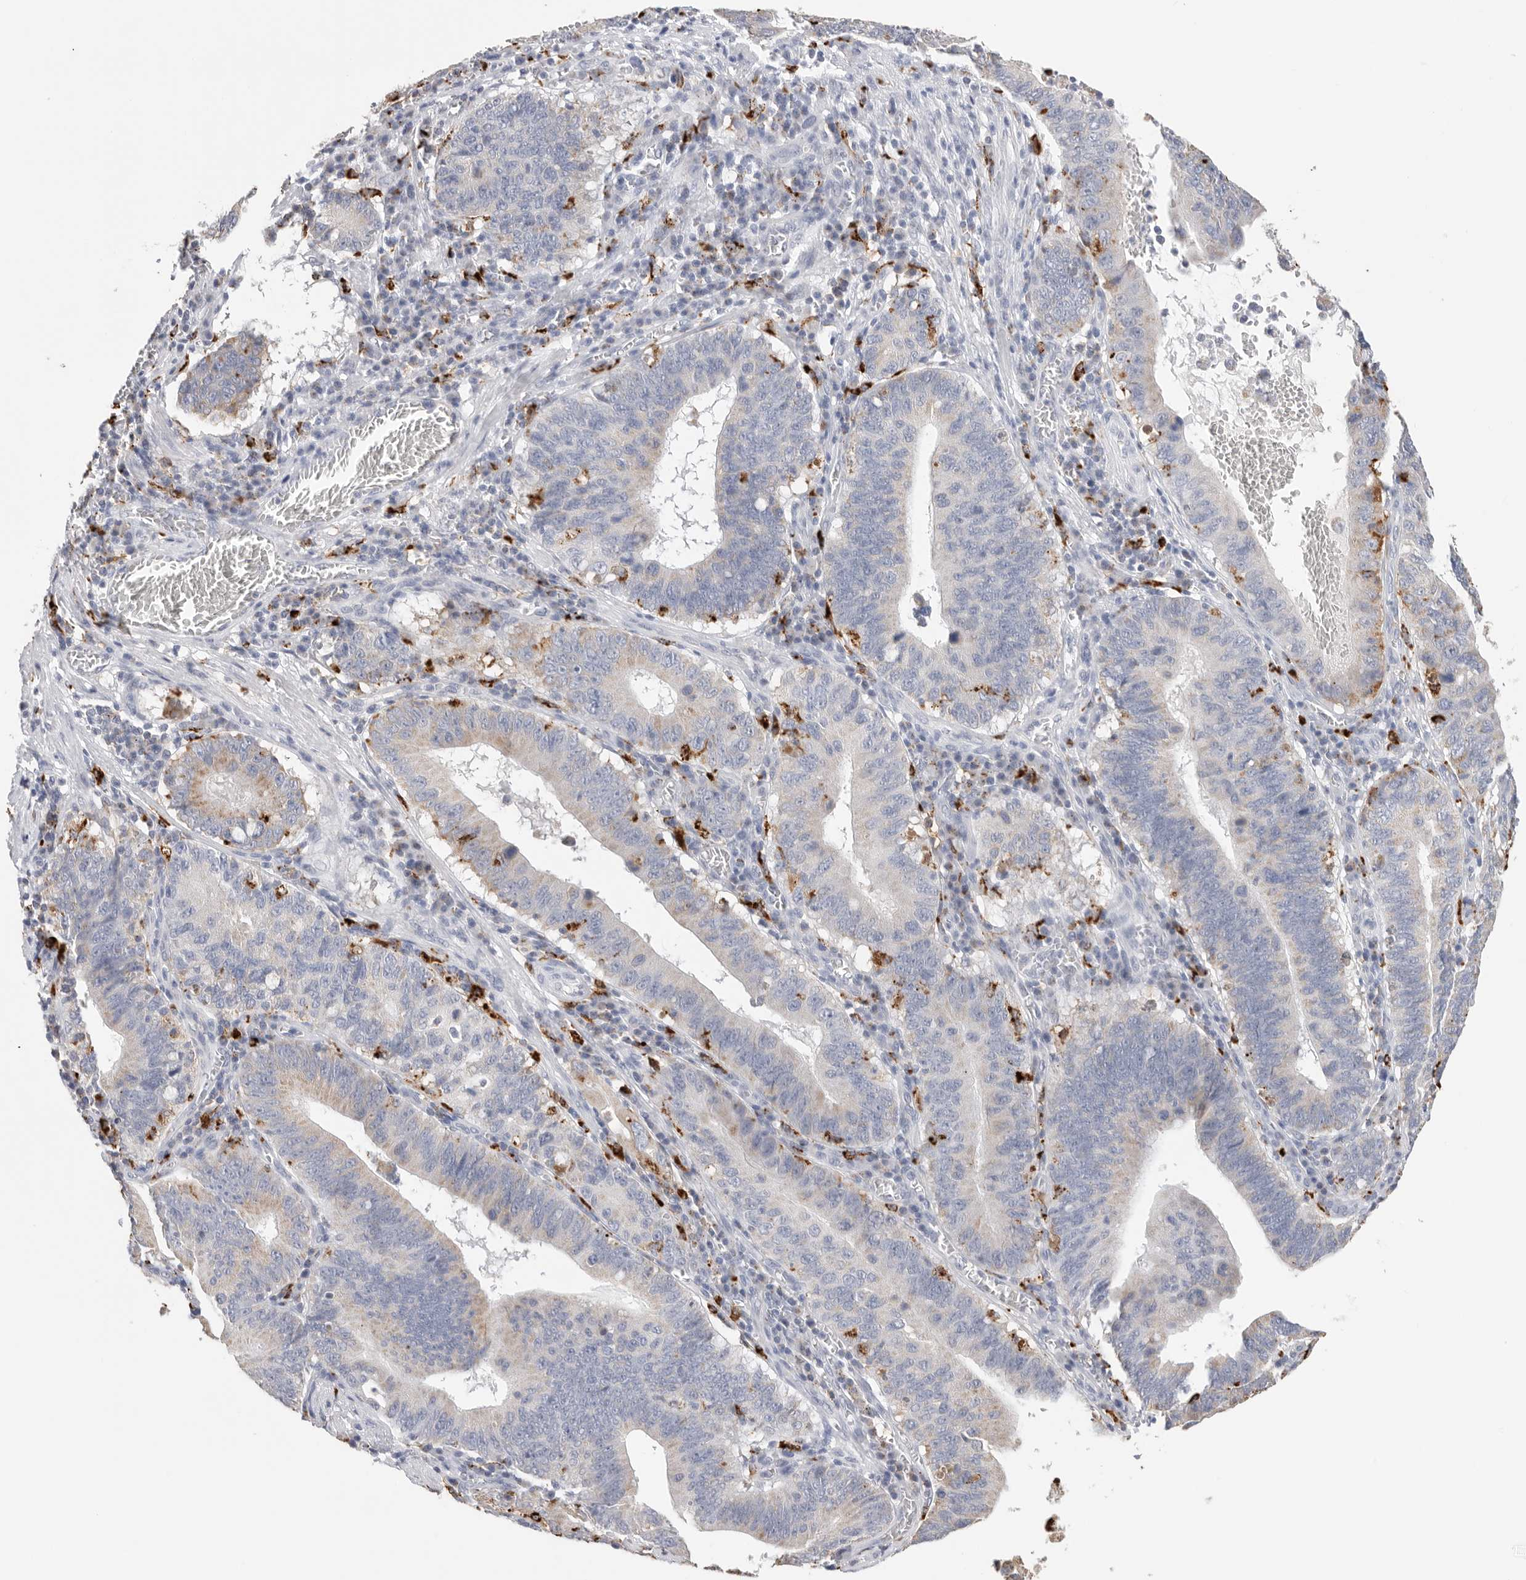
{"staining": {"intensity": "weak", "quantity": "25%-75%", "location": "cytoplasmic/membranous"}, "tissue": "stomach cancer", "cell_type": "Tumor cells", "image_type": "cancer", "snomed": [{"axis": "morphology", "description": "Adenocarcinoma, NOS"}, {"axis": "topography", "description": "Stomach"}, {"axis": "topography", "description": "Gastric cardia"}], "caption": "Weak cytoplasmic/membranous positivity for a protein is seen in about 25%-75% of tumor cells of adenocarcinoma (stomach) using immunohistochemistry (IHC).", "gene": "GGH", "patient": {"sex": "male", "age": 59}}